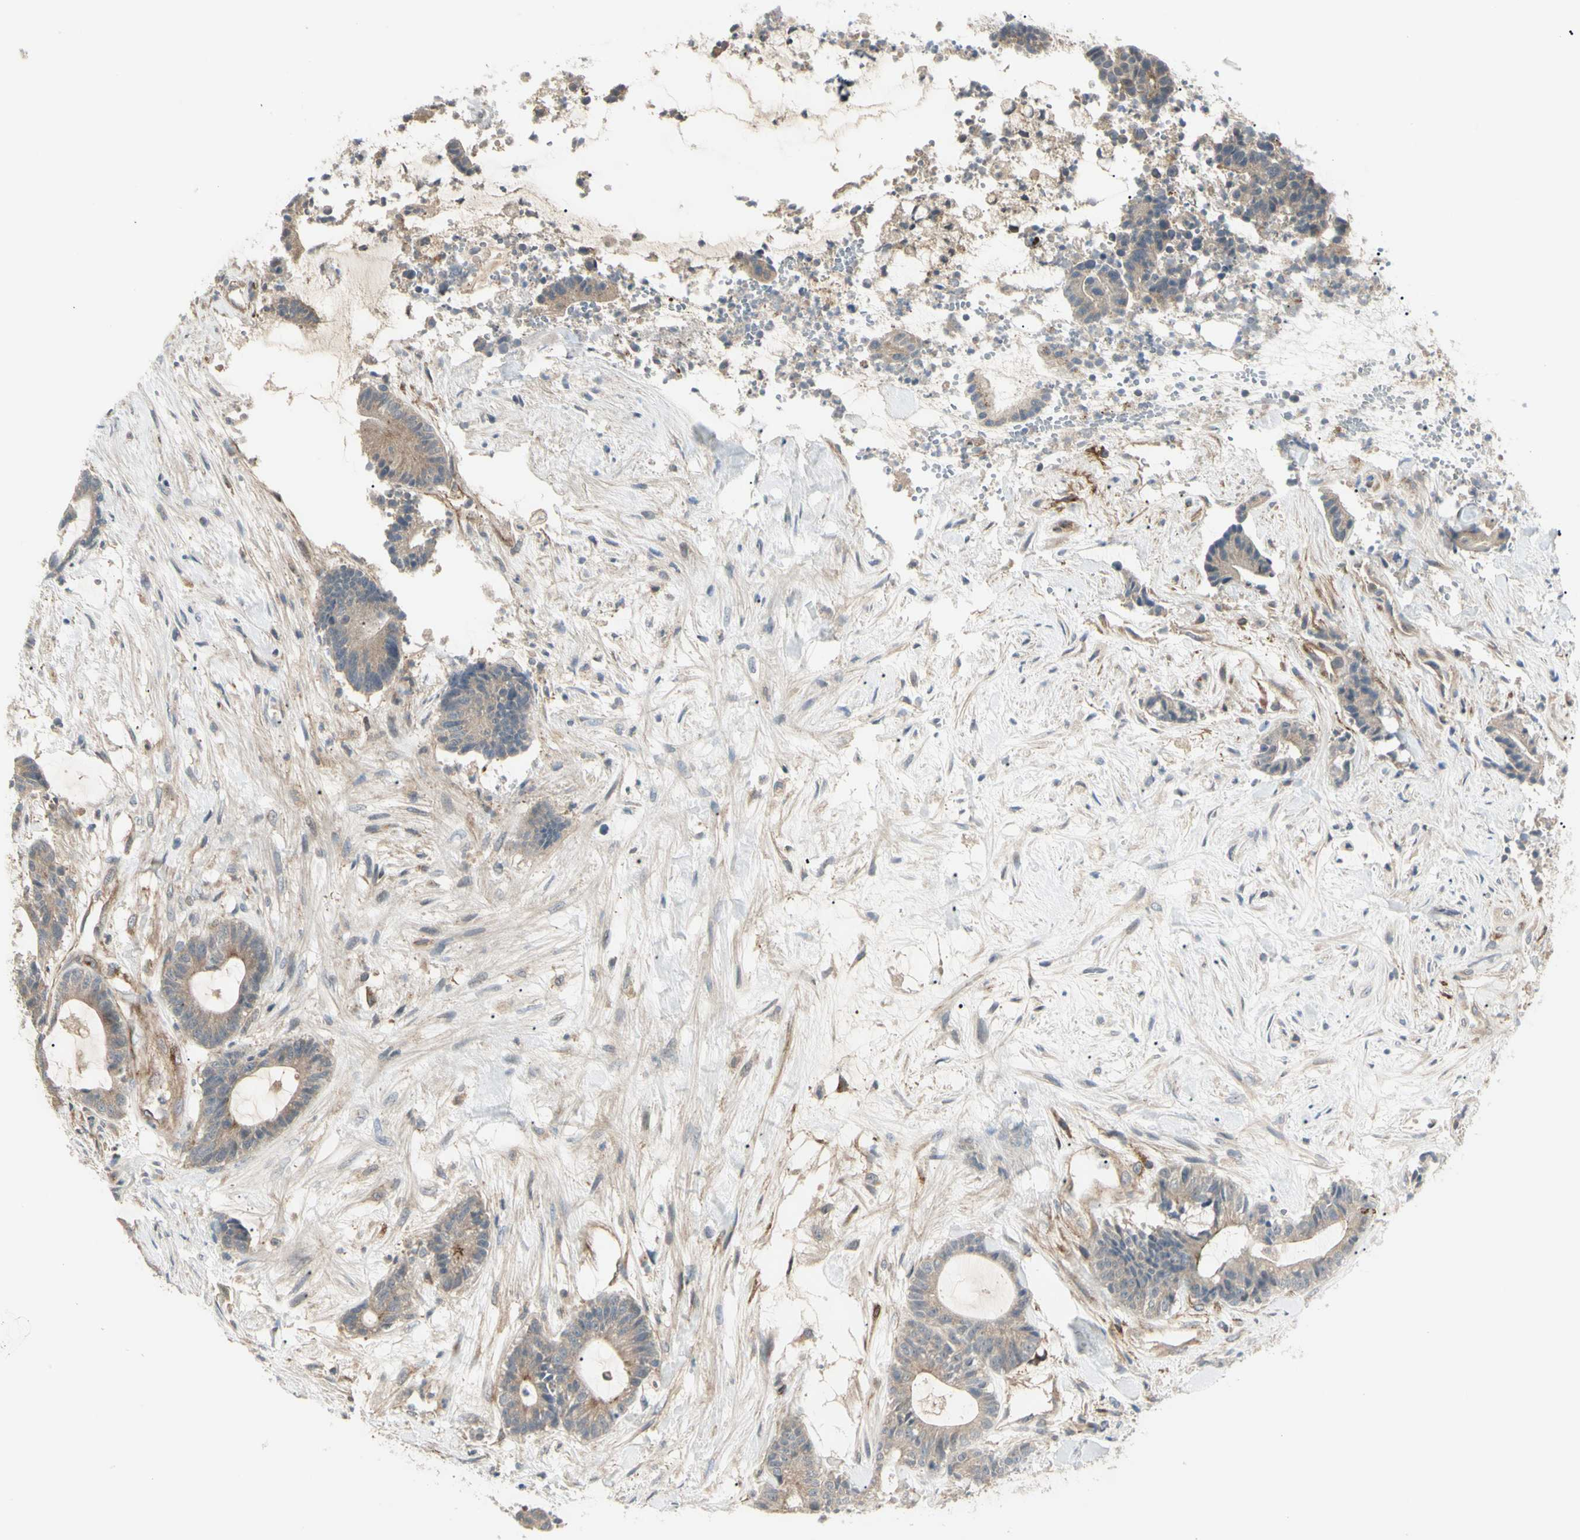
{"staining": {"intensity": "moderate", "quantity": ">75%", "location": "cytoplasmic/membranous"}, "tissue": "colorectal cancer", "cell_type": "Tumor cells", "image_type": "cancer", "snomed": [{"axis": "morphology", "description": "Adenocarcinoma, NOS"}, {"axis": "topography", "description": "Colon"}], "caption": "Adenocarcinoma (colorectal) stained with DAB (3,3'-diaminobenzidine) immunohistochemistry (IHC) reveals medium levels of moderate cytoplasmic/membranous staining in about >75% of tumor cells.", "gene": "F2R", "patient": {"sex": "female", "age": 84}}